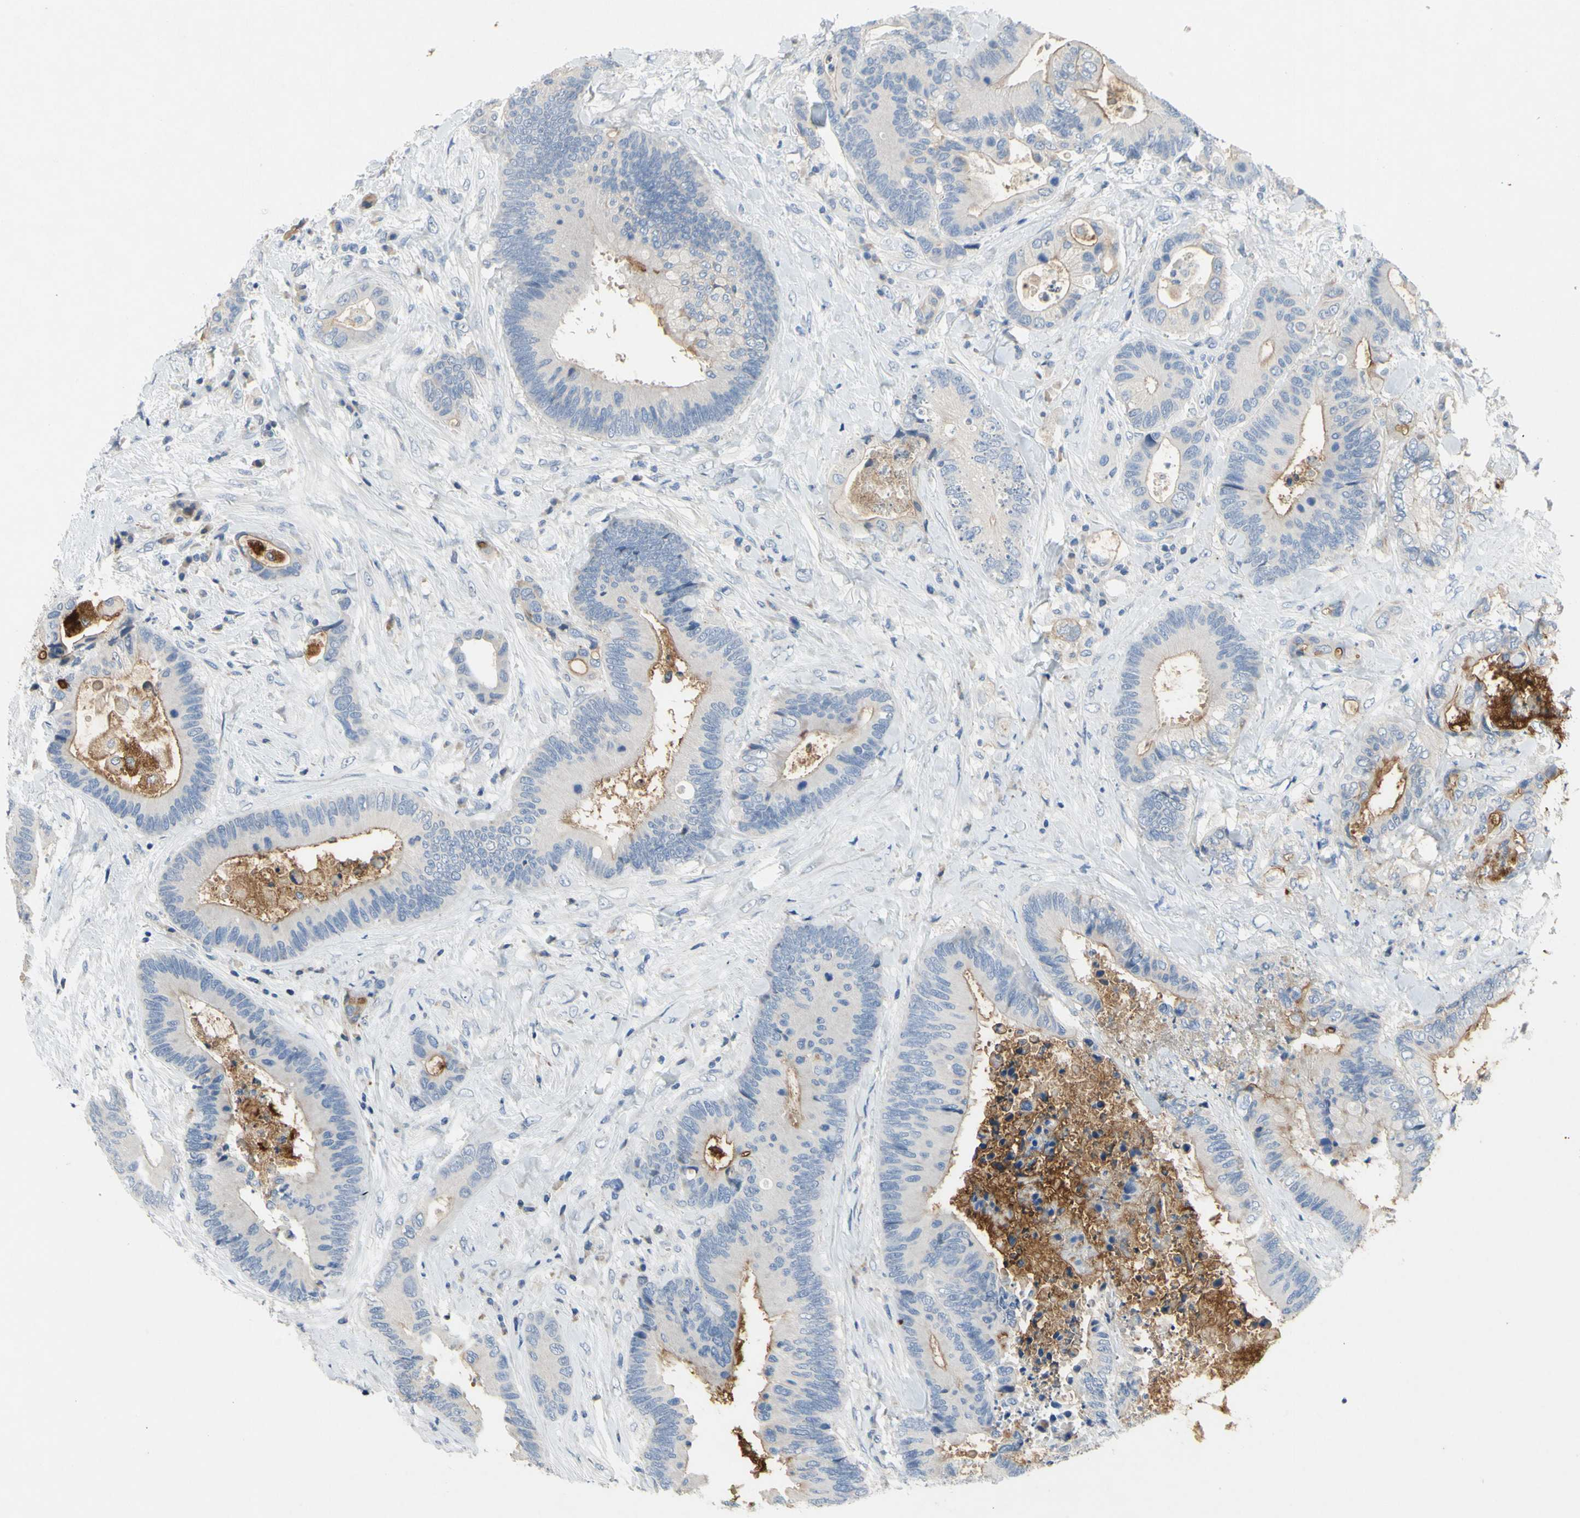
{"staining": {"intensity": "weak", "quantity": "25%-75%", "location": "cytoplasmic/membranous"}, "tissue": "colorectal cancer", "cell_type": "Tumor cells", "image_type": "cancer", "snomed": [{"axis": "morphology", "description": "Adenocarcinoma, NOS"}, {"axis": "topography", "description": "Rectum"}], "caption": "Approximately 25%-75% of tumor cells in human colorectal cancer (adenocarcinoma) display weak cytoplasmic/membranous protein staining as visualized by brown immunohistochemical staining.", "gene": "MUC1", "patient": {"sex": "male", "age": 55}}